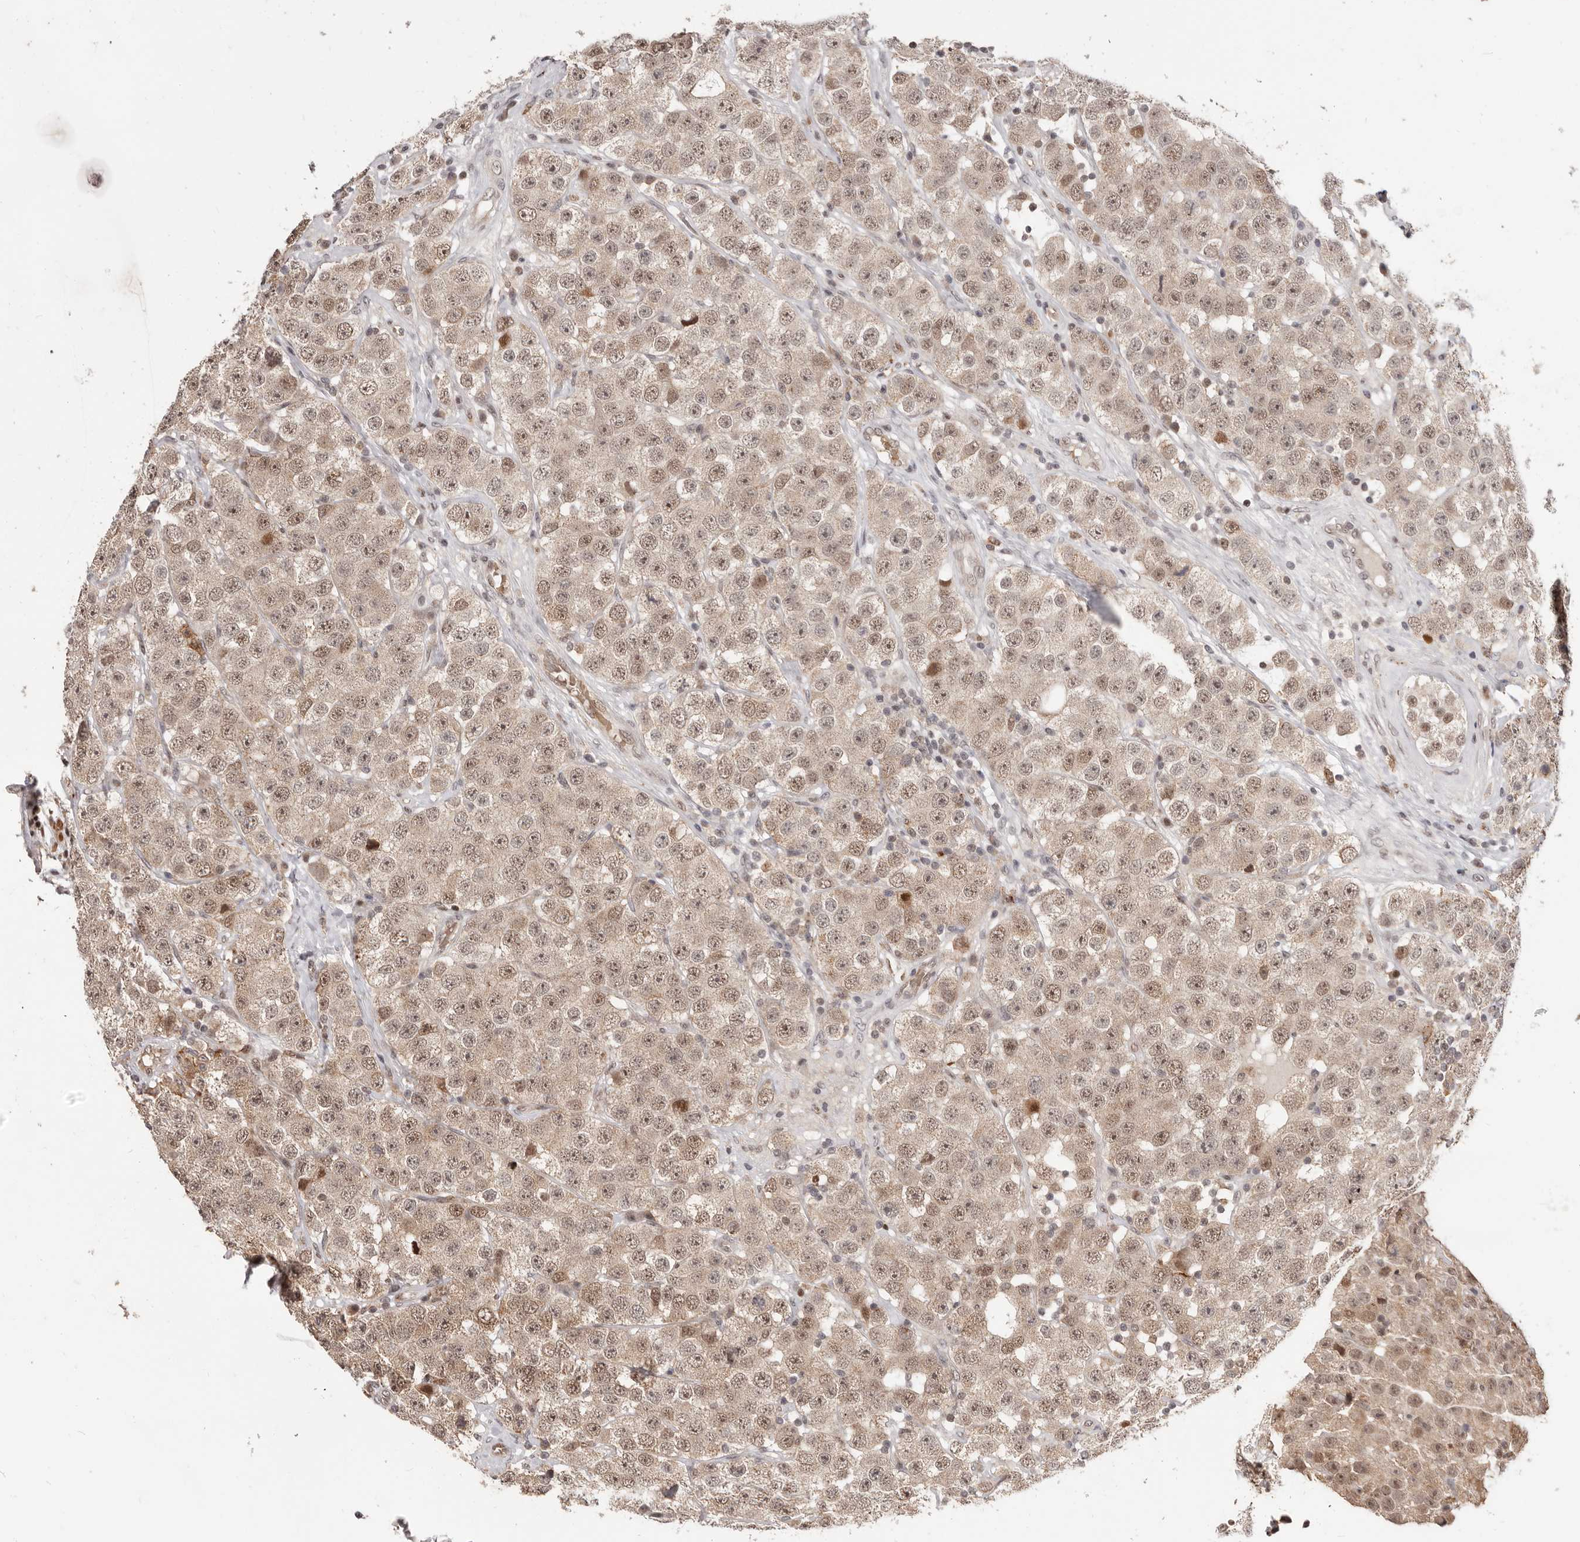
{"staining": {"intensity": "weak", "quantity": ">75%", "location": "cytoplasmic/membranous,nuclear"}, "tissue": "testis cancer", "cell_type": "Tumor cells", "image_type": "cancer", "snomed": [{"axis": "morphology", "description": "Seminoma, NOS"}, {"axis": "topography", "description": "Testis"}], "caption": "A brown stain highlights weak cytoplasmic/membranous and nuclear staining of a protein in human testis cancer tumor cells.", "gene": "NCOA3", "patient": {"sex": "male", "age": 28}}